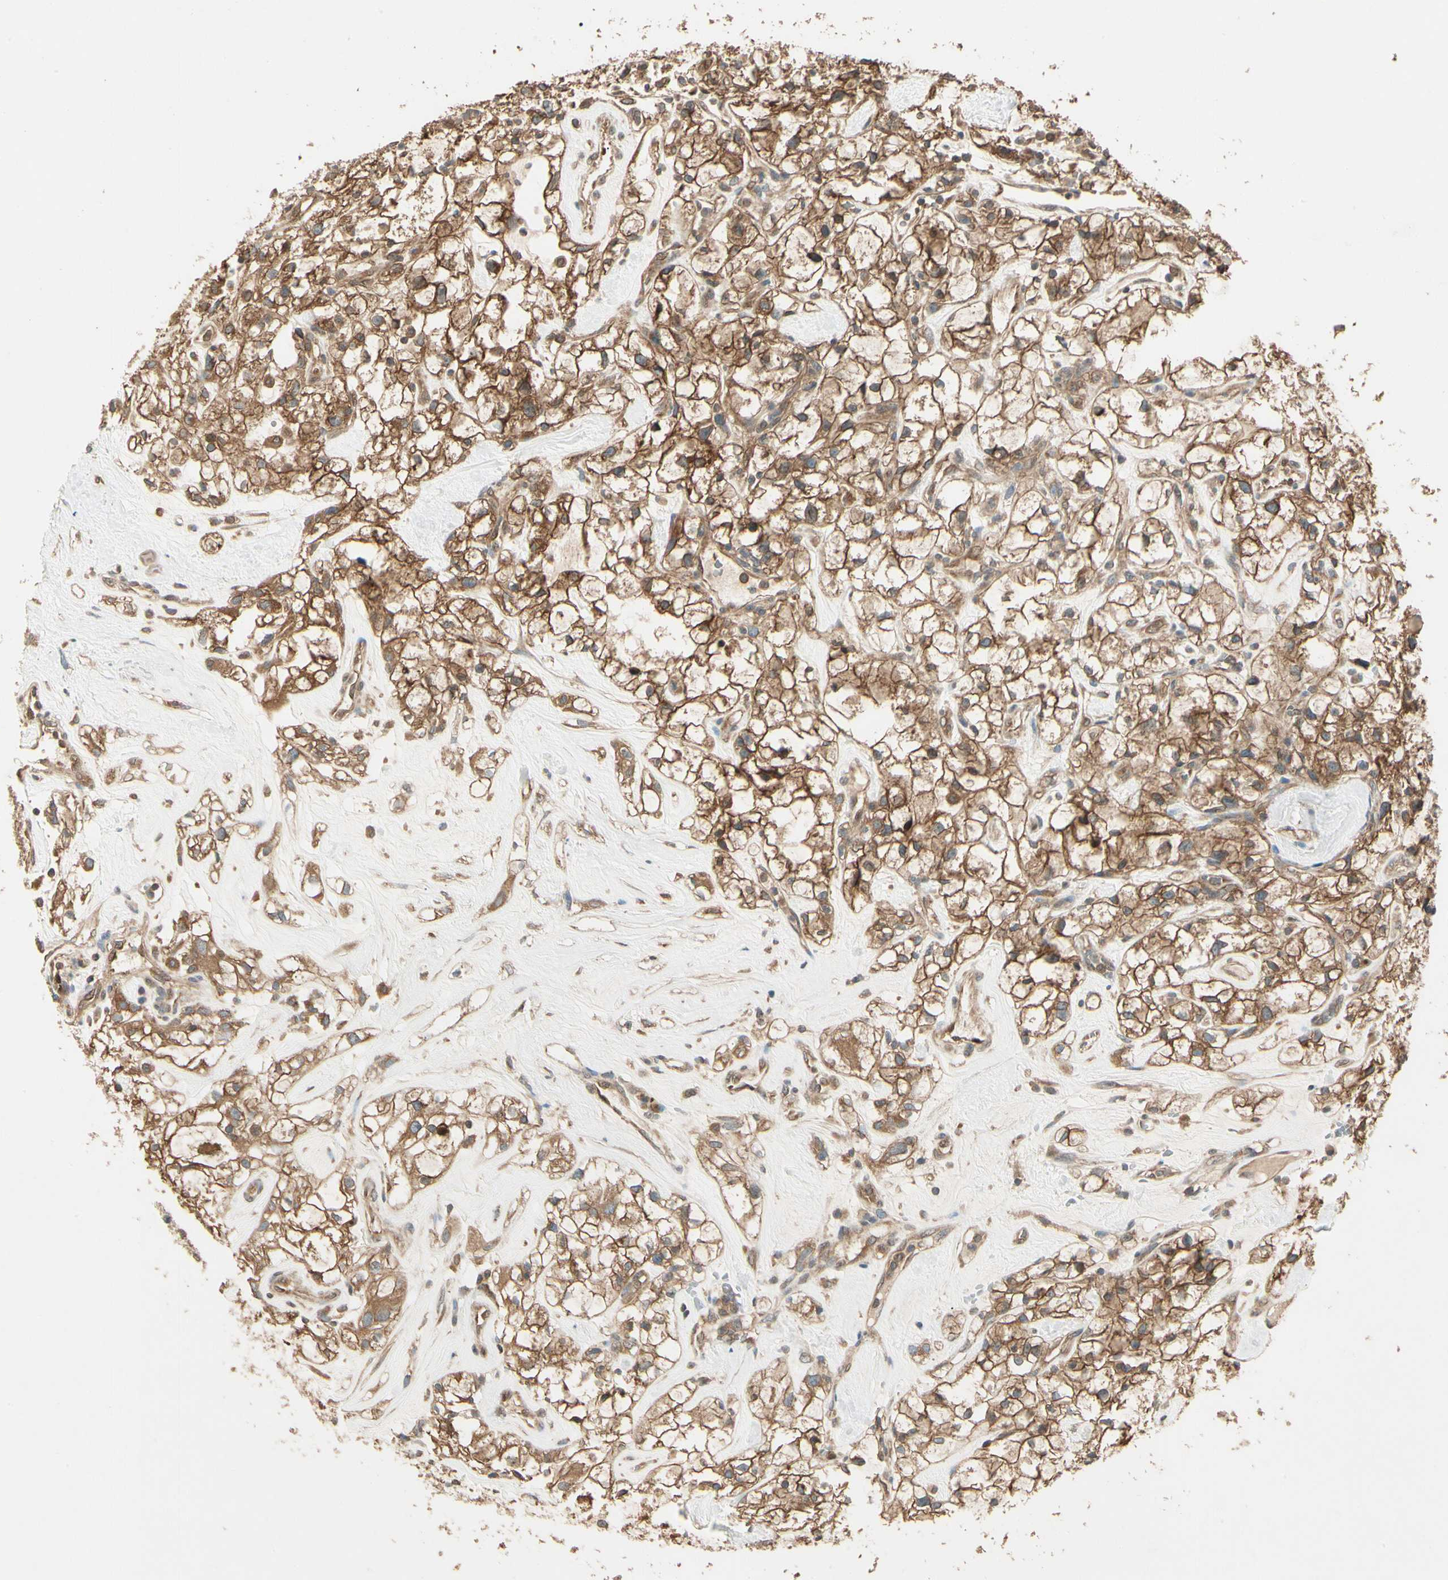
{"staining": {"intensity": "strong", "quantity": ">75%", "location": "cytoplasmic/membranous"}, "tissue": "renal cancer", "cell_type": "Tumor cells", "image_type": "cancer", "snomed": [{"axis": "morphology", "description": "Adenocarcinoma, NOS"}, {"axis": "topography", "description": "Kidney"}], "caption": "Tumor cells display high levels of strong cytoplasmic/membranous expression in about >75% of cells in renal cancer (adenocarcinoma).", "gene": "CCT7", "patient": {"sex": "female", "age": 60}}